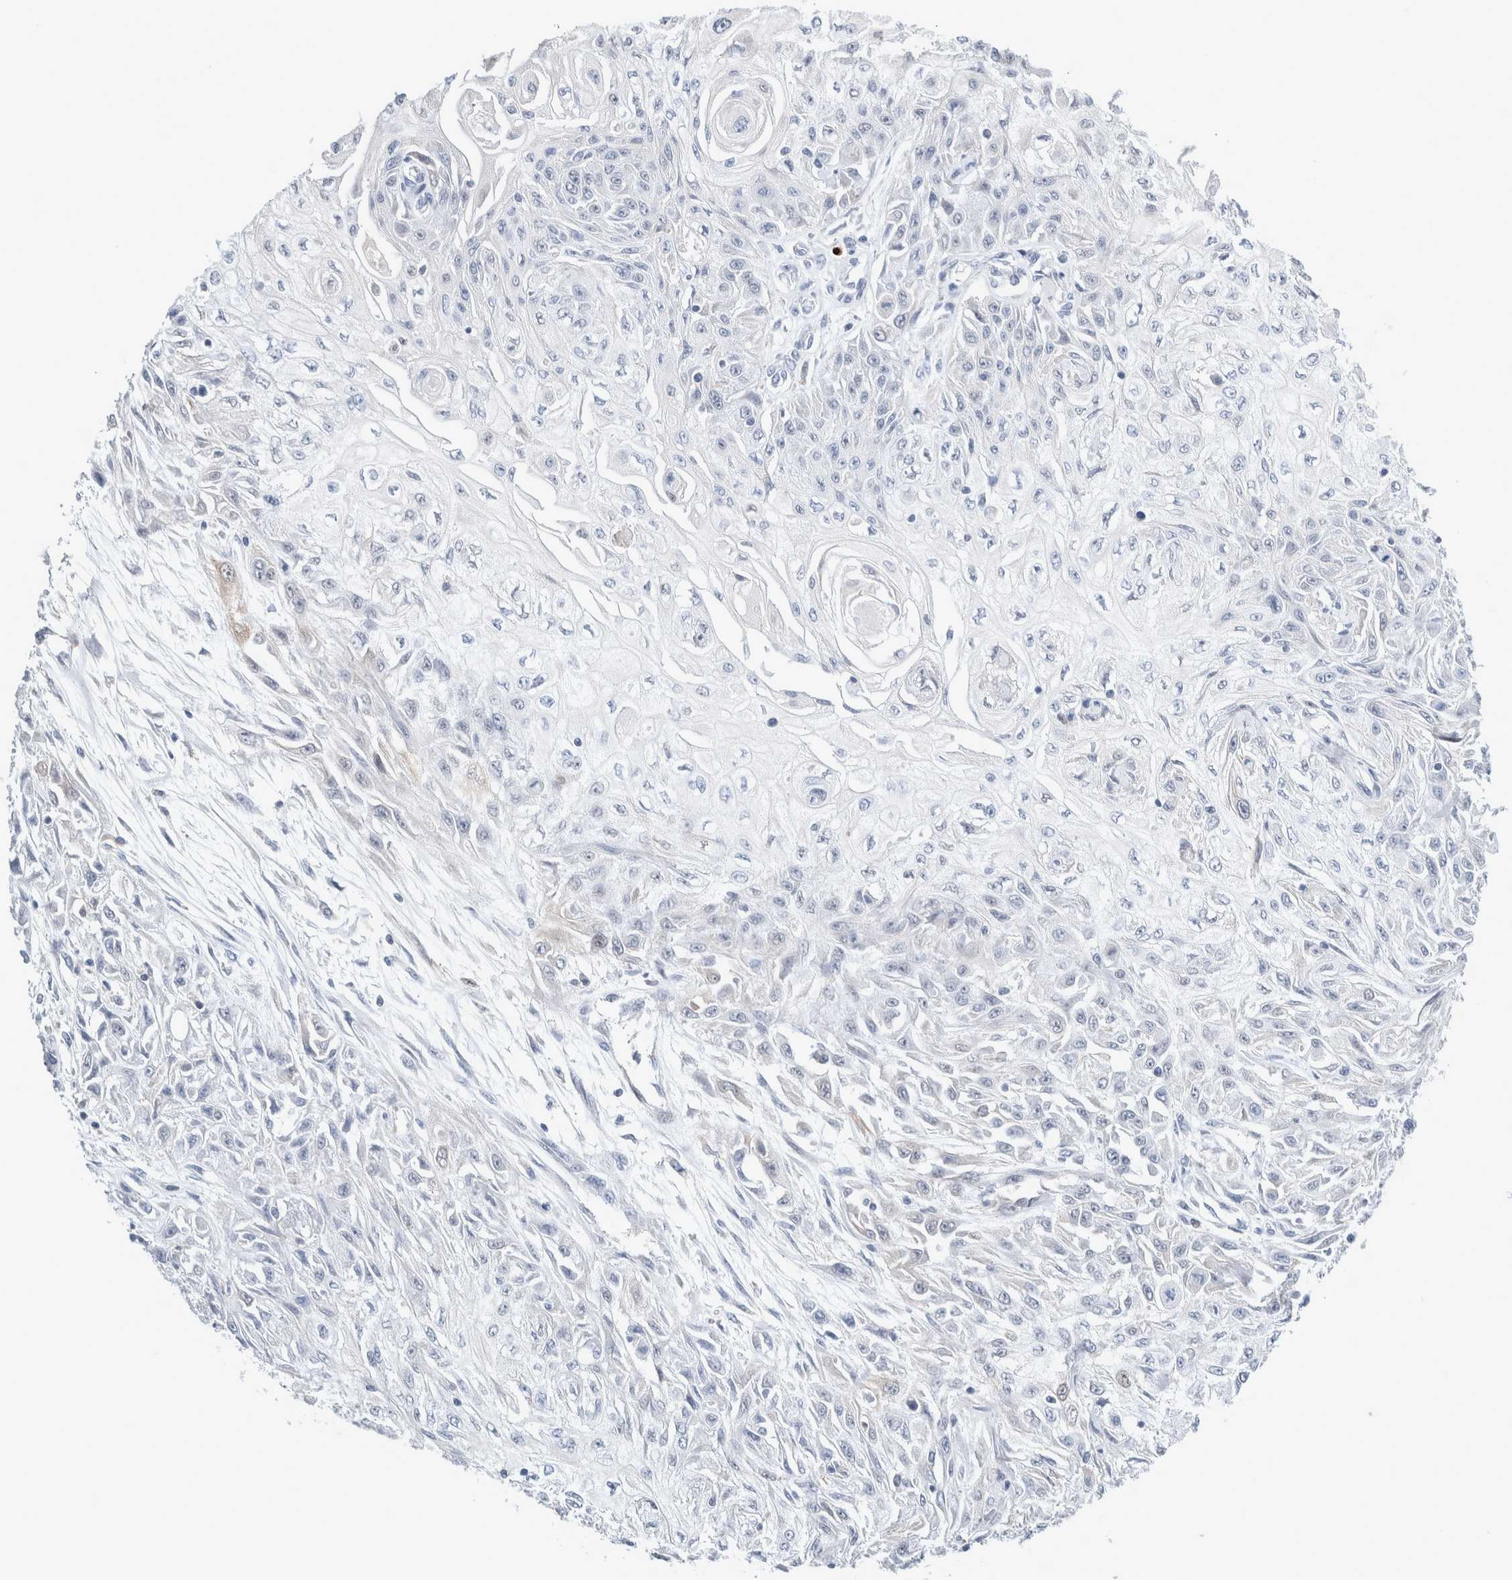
{"staining": {"intensity": "negative", "quantity": "none", "location": "none"}, "tissue": "skin cancer", "cell_type": "Tumor cells", "image_type": "cancer", "snomed": [{"axis": "morphology", "description": "Squamous cell carcinoma, NOS"}, {"axis": "morphology", "description": "Squamous cell carcinoma, metastatic, NOS"}, {"axis": "topography", "description": "Skin"}, {"axis": "topography", "description": "Lymph node"}], "caption": "Histopathology image shows no significant protein positivity in tumor cells of skin cancer.", "gene": "AGMAT", "patient": {"sex": "male", "age": 75}}